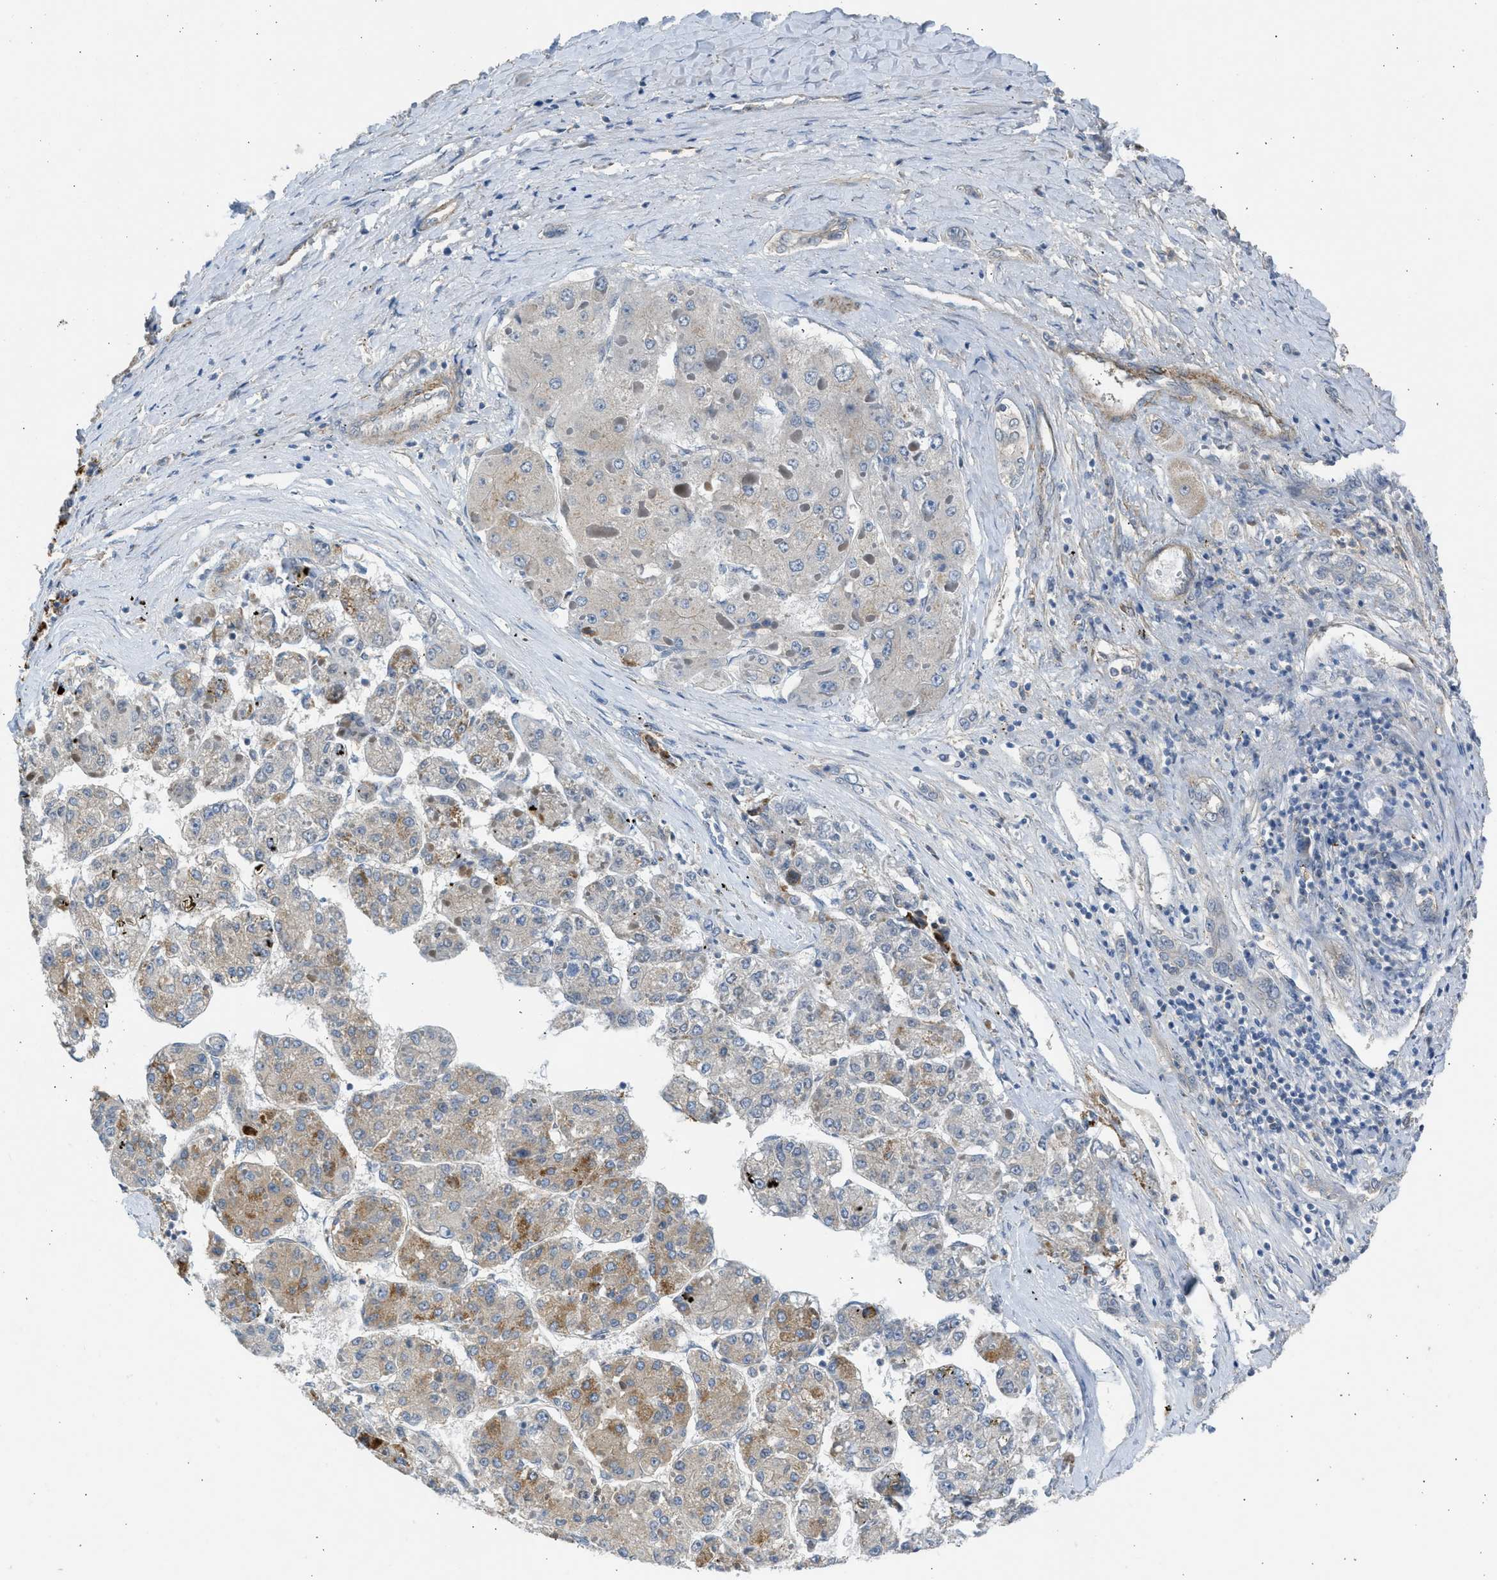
{"staining": {"intensity": "moderate", "quantity": "<25%", "location": "cytoplasmic/membranous"}, "tissue": "liver cancer", "cell_type": "Tumor cells", "image_type": "cancer", "snomed": [{"axis": "morphology", "description": "Carcinoma, Hepatocellular, NOS"}, {"axis": "topography", "description": "Liver"}], "caption": "Immunohistochemical staining of human liver cancer displays low levels of moderate cytoplasmic/membranous expression in about <25% of tumor cells.", "gene": "PCNX3", "patient": {"sex": "female", "age": 73}}